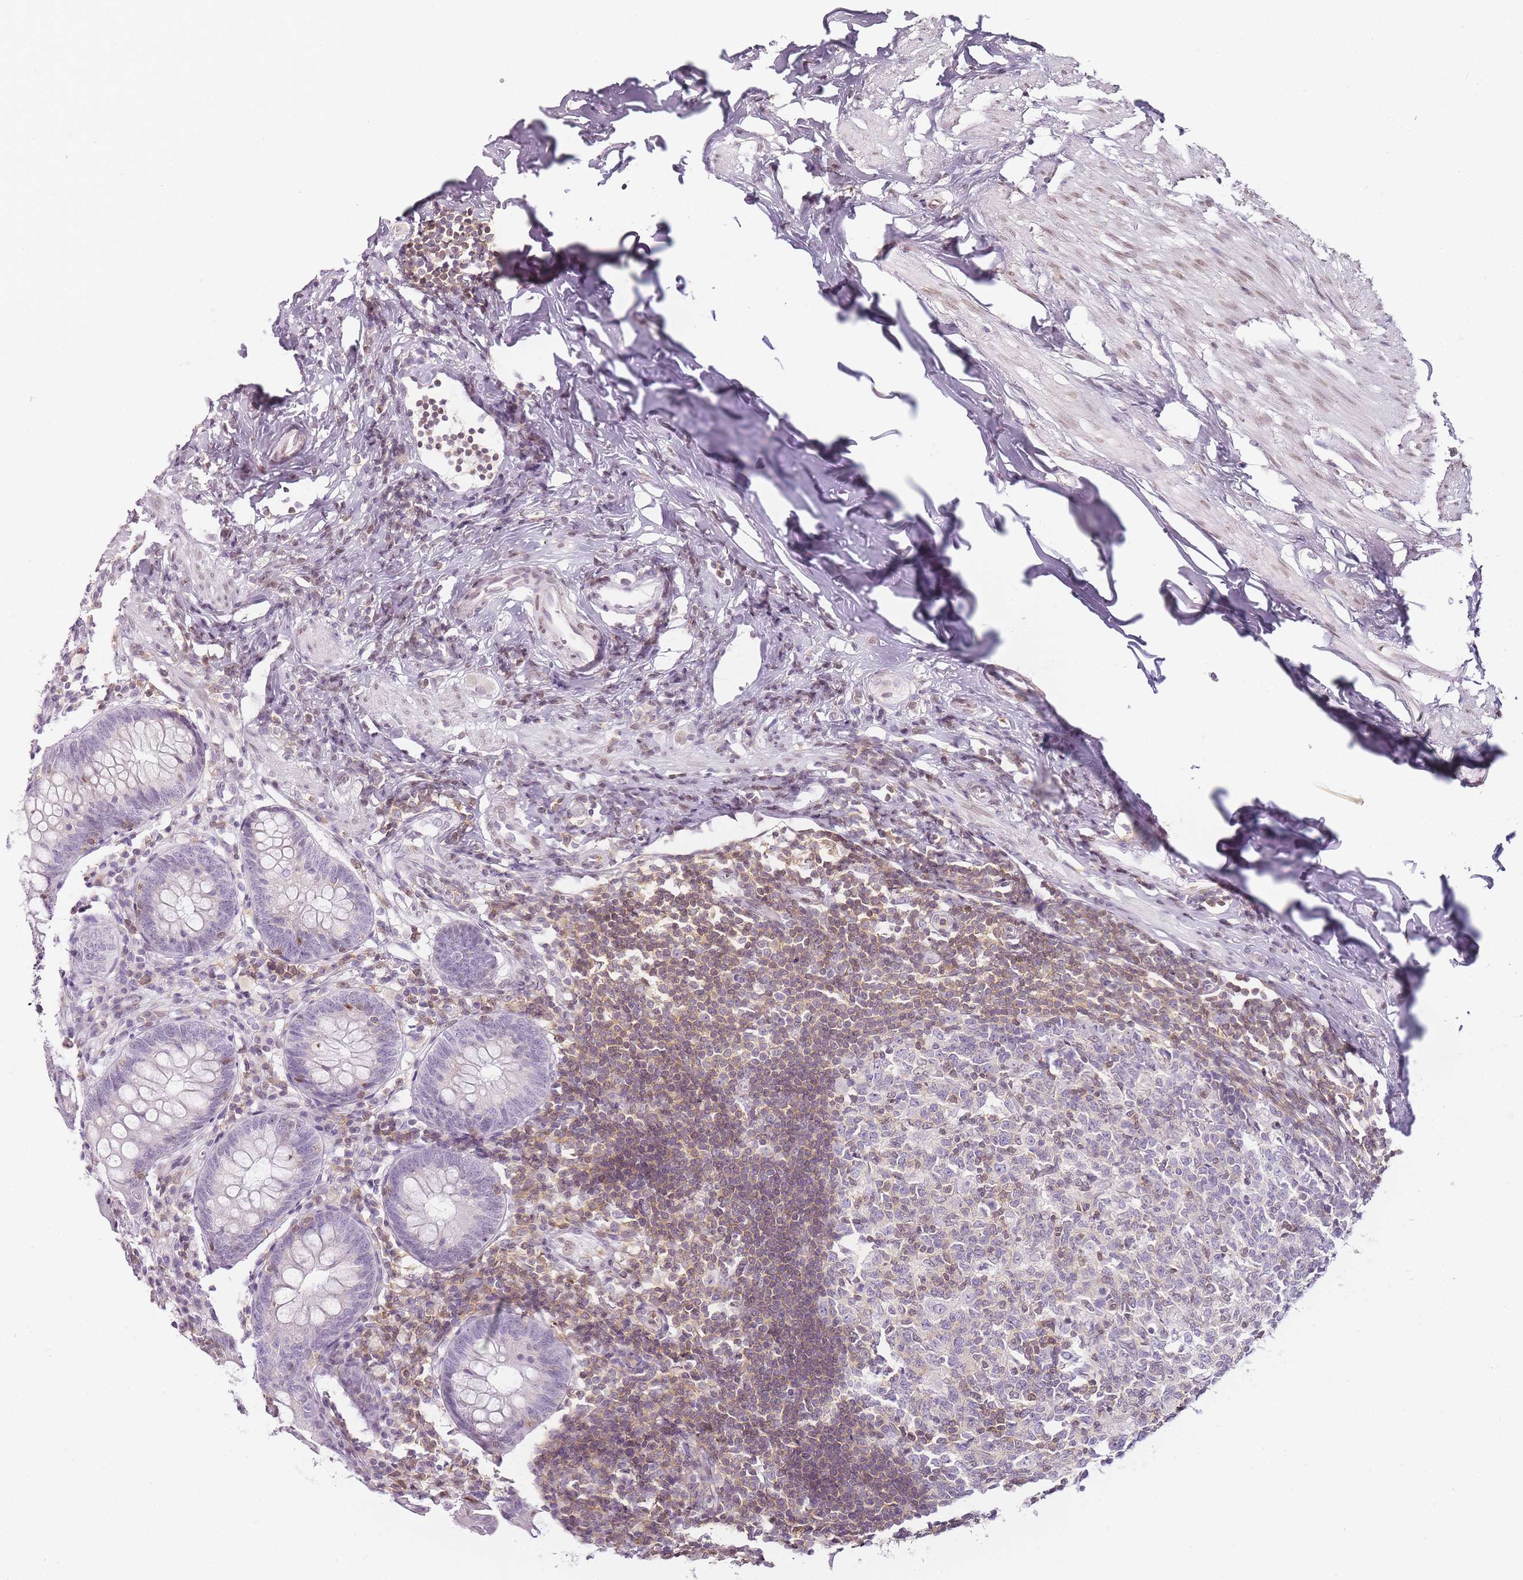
{"staining": {"intensity": "negative", "quantity": "none", "location": "none"}, "tissue": "appendix", "cell_type": "Glandular cells", "image_type": "normal", "snomed": [{"axis": "morphology", "description": "Normal tissue, NOS"}, {"axis": "topography", "description": "Appendix"}], "caption": "DAB (3,3'-diaminobenzidine) immunohistochemical staining of benign human appendix reveals no significant positivity in glandular cells. The staining is performed using DAB brown chromogen with nuclei counter-stained in using hematoxylin.", "gene": "JAKMIP1", "patient": {"sex": "female", "age": 54}}